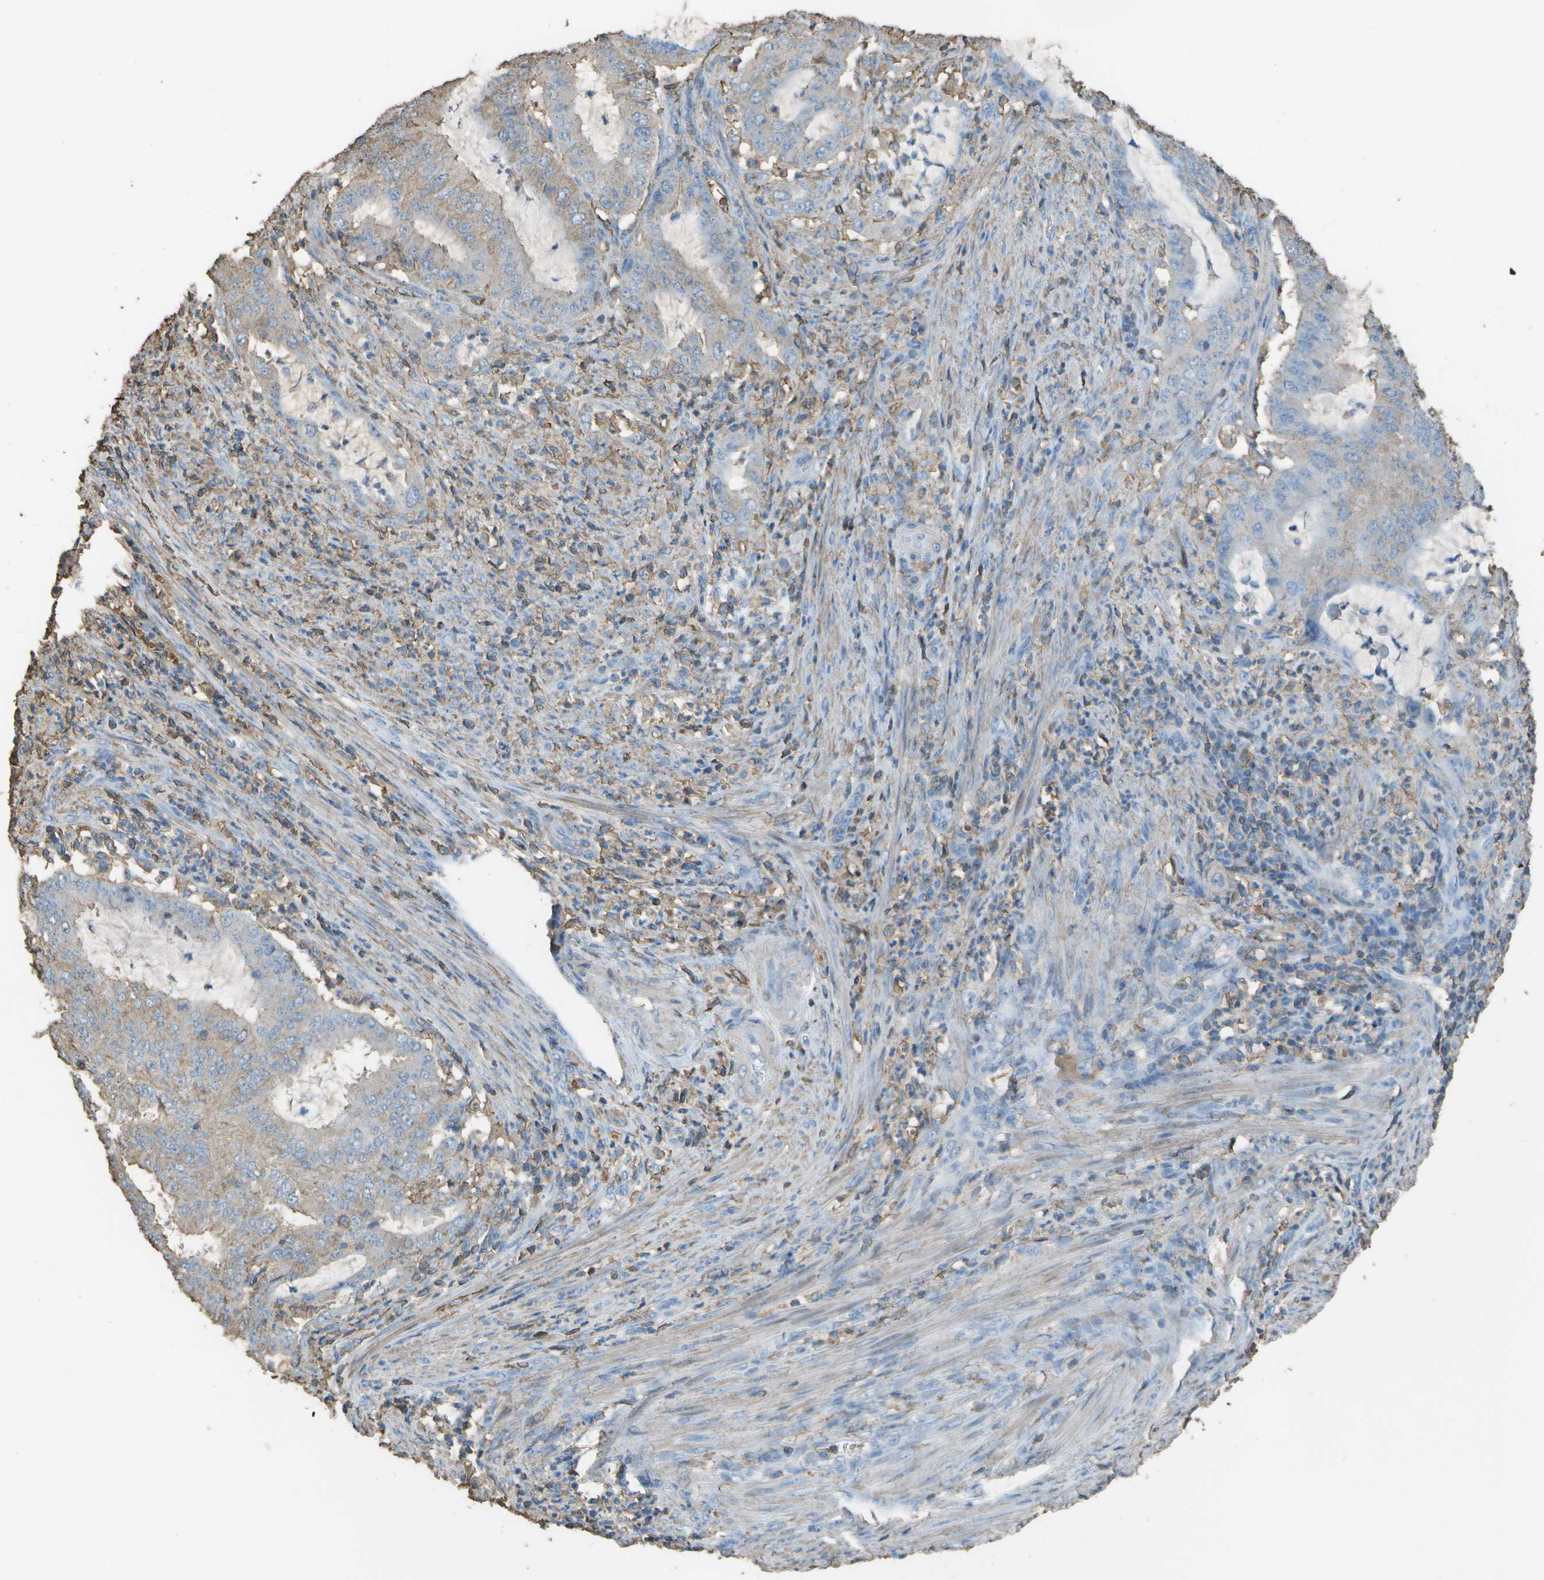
{"staining": {"intensity": "weak", "quantity": "25%-75%", "location": "cytoplasmic/membranous"}, "tissue": "endometrial cancer", "cell_type": "Tumor cells", "image_type": "cancer", "snomed": [{"axis": "morphology", "description": "Adenocarcinoma, NOS"}, {"axis": "topography", "description": "Endometrium"}], "caption": "Brown immunohistochemical staining in endometrial cancer shows weak cytoplasmic/membranous expression in about 25%-75% of tumor cells. The staining was performed using DAB (3,3'-diaminobenzidine) to visualize the protein expression in brown, while the nuclei were stained in blue with hematoxylin (Magnification: 20x).", "gene": "CYP4F11", "patient": {"sex": "female", "age": 70}}